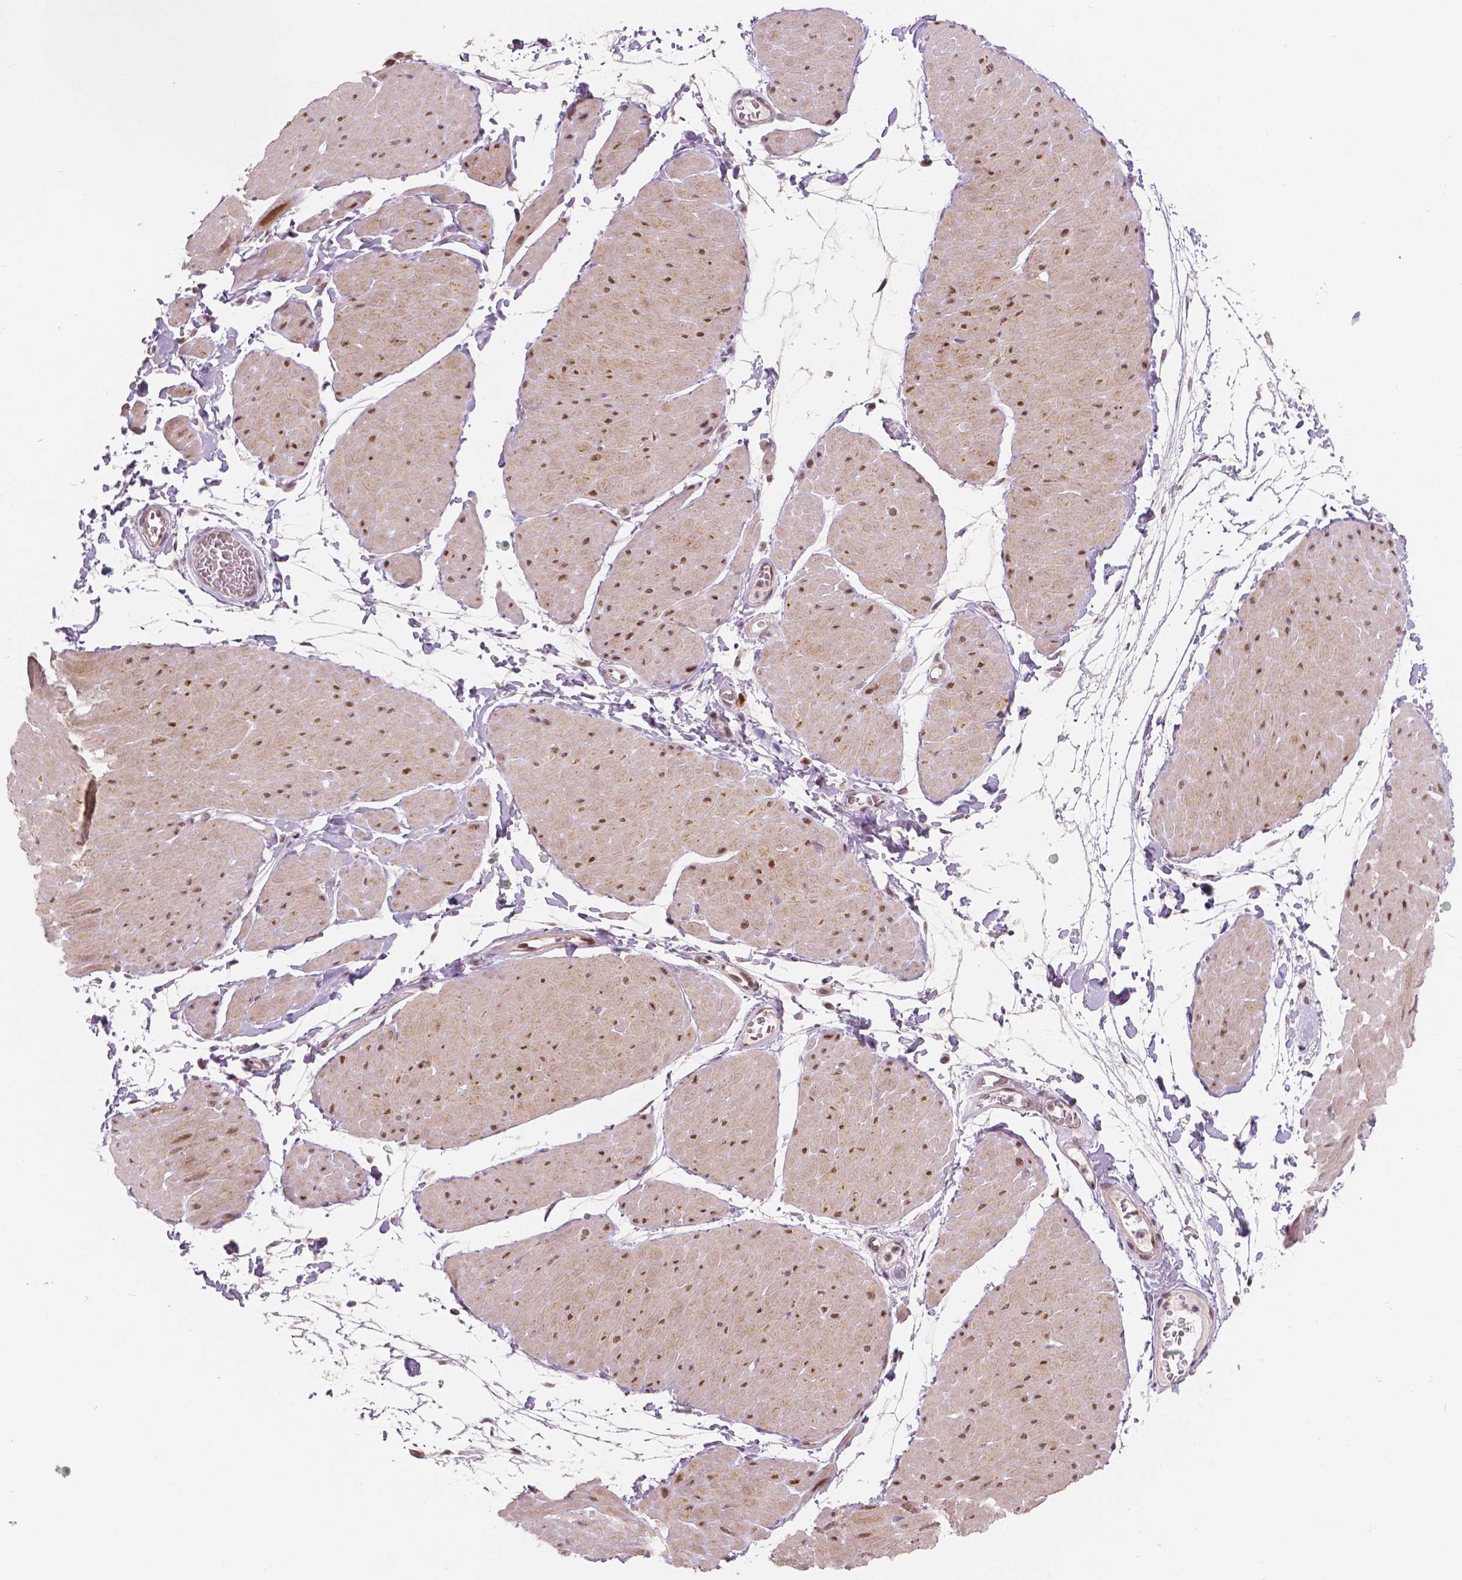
{"staining": {"intensity": "moderate", "quantity": ">75%", "location": "cytoplasmic/membranous,nuclear"}, "tissue": "adipose tissue", "cell_type": "Adipocytes", "image_type": "normal", "snomed": [{"axis": "morphology", "description": "Normal tissue, NOS"}, {"axis": "topography", "description": "Smooth muscle"}, {"axis": "topography", "description": "Peripheral nerve tissue"}], "caption": "Moderate cytoplasmic/membranous,nuclear positivity is present in approximately >75% of adipocytes in unremarkable adipose tissue.", "gene": "NSD2", "patient": {"sex": "male", "age": 58}}